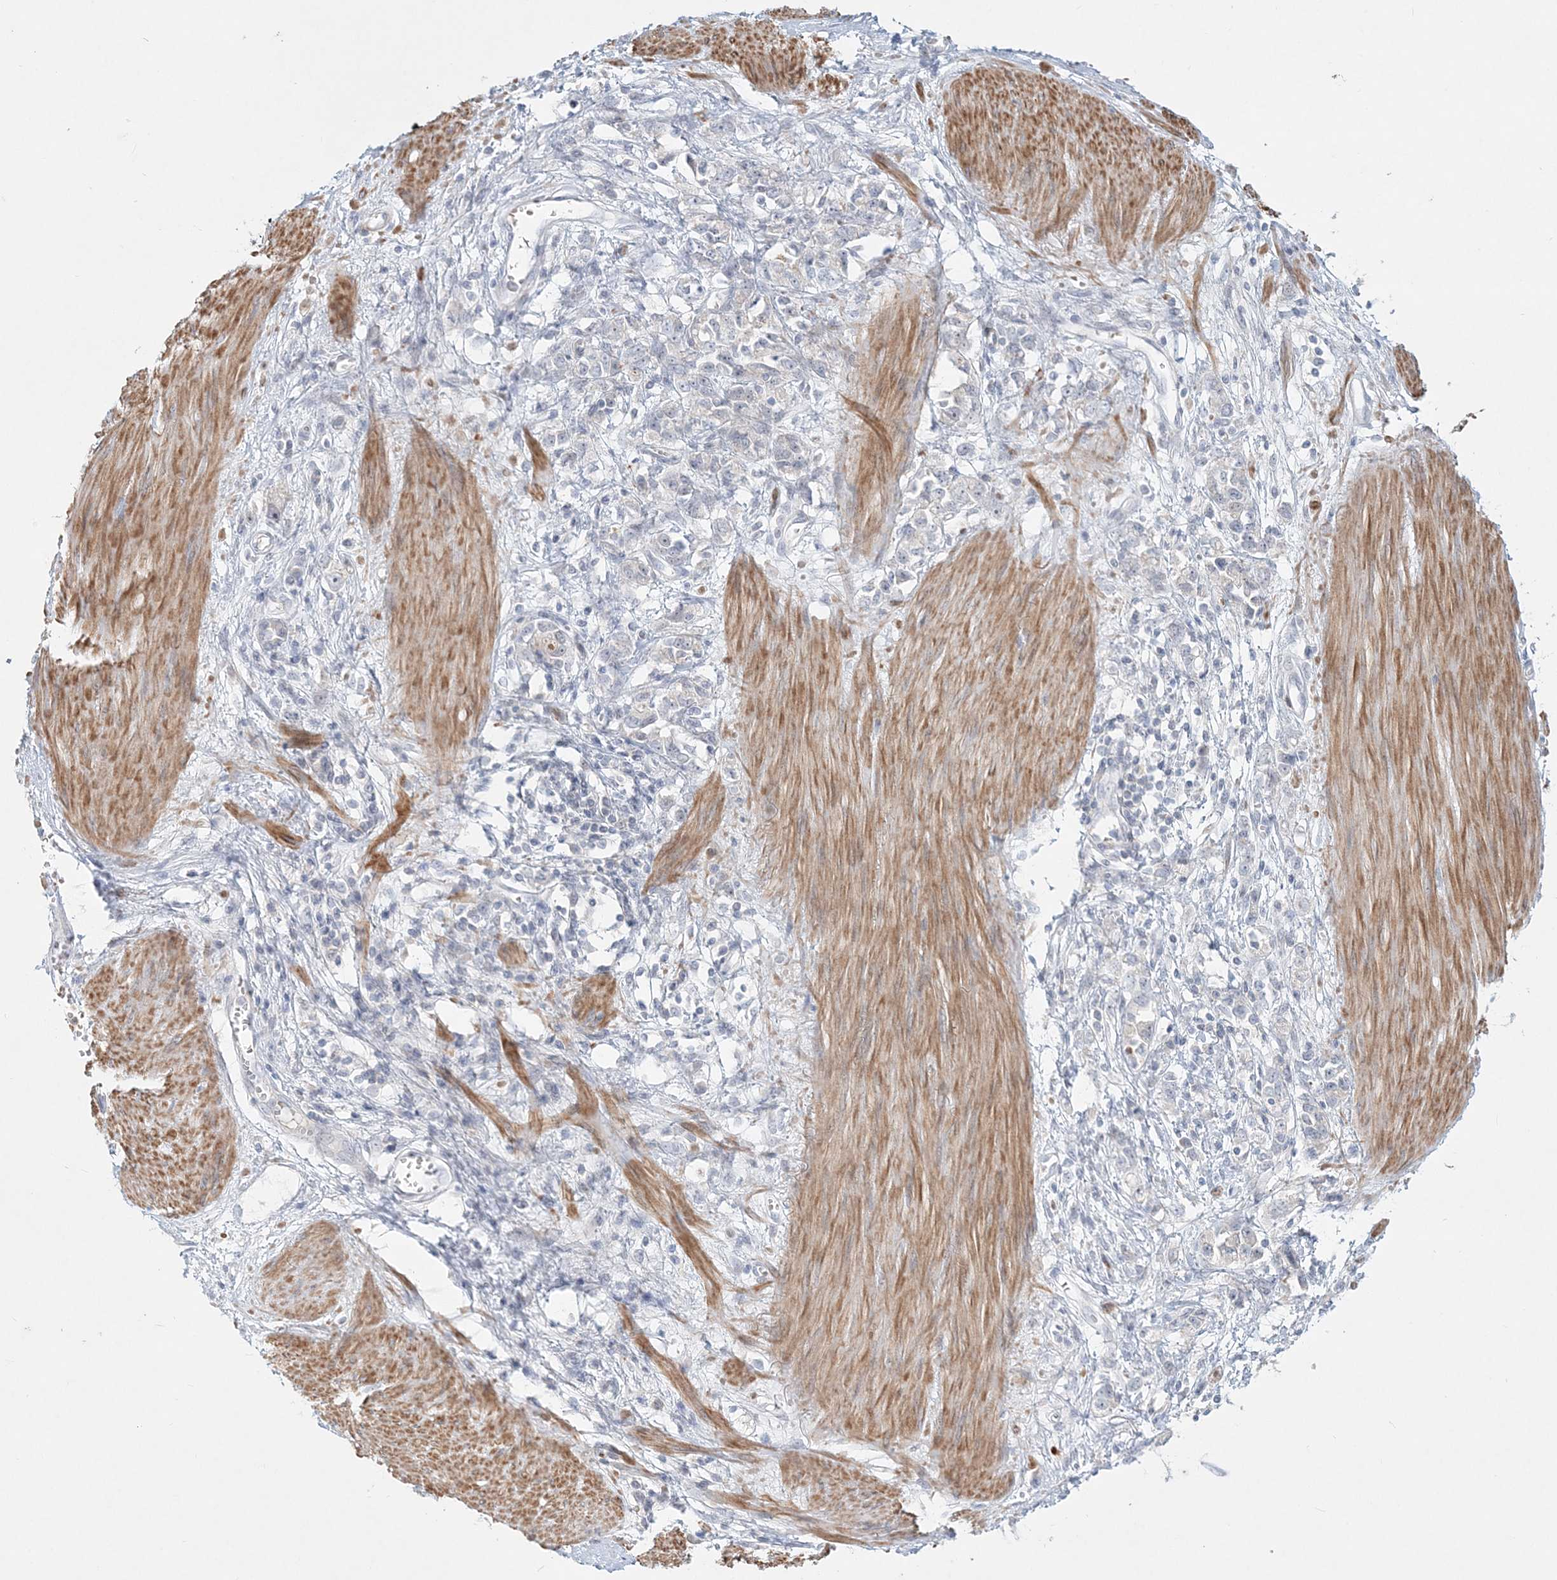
{"staining": {"intensity": "negative", "quantity": "none", "location": "none"}, "tissue": "stomach cancer", "cell_type": "Tumor cells", "image_type": "cancer", "snomed": [{"axis": "morphology", "description": "Adenocarcinoma, NOS"}, {"axis": "topography", "description": "Stomach"}], "caption": "IHC of stomach adenocarcinoma reveals no positivity in tumor cells.", "gene": "DNAH5", "patient": {"sex": "female", "age": 76}}